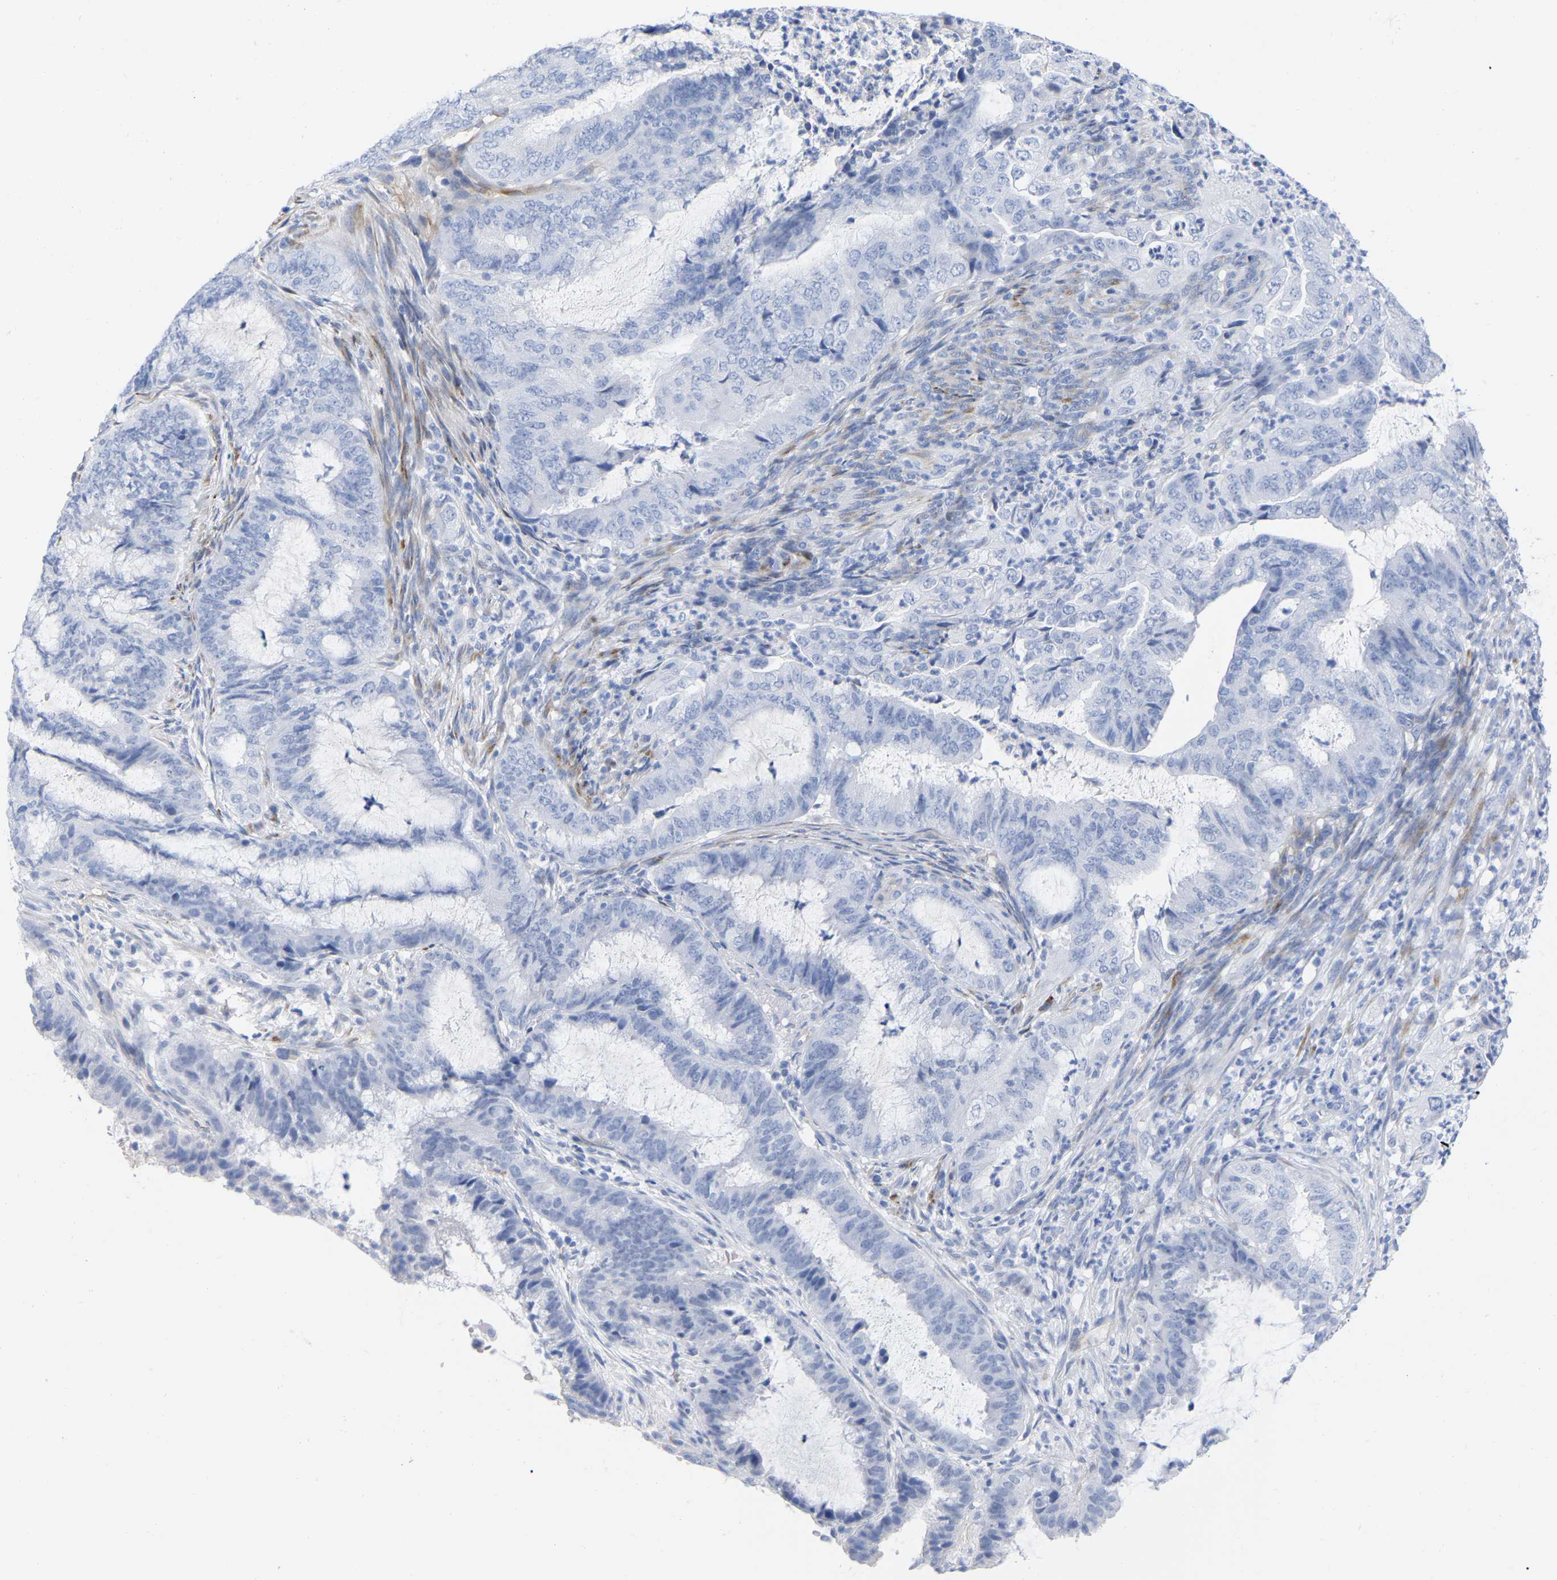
{"staining": {"intensity": "negative", "quantity": "none", "location": "none"}, "tissue": "endometrial cancer", "cell_type": "Tumor cells", "image_type": "cancer", "snomed": [{"axis": "morphology", "description": "Adenocarcinoma, NOS"}, {"axis": "topography", "description": "Endometrium"}], "caption": "Endometrial adenocarcinoma was stained to show a protein in brown. There is no significant expression in tumor cells.", "gene": "HAPLN1", "patient": {"sex": "female", "age": 51}}